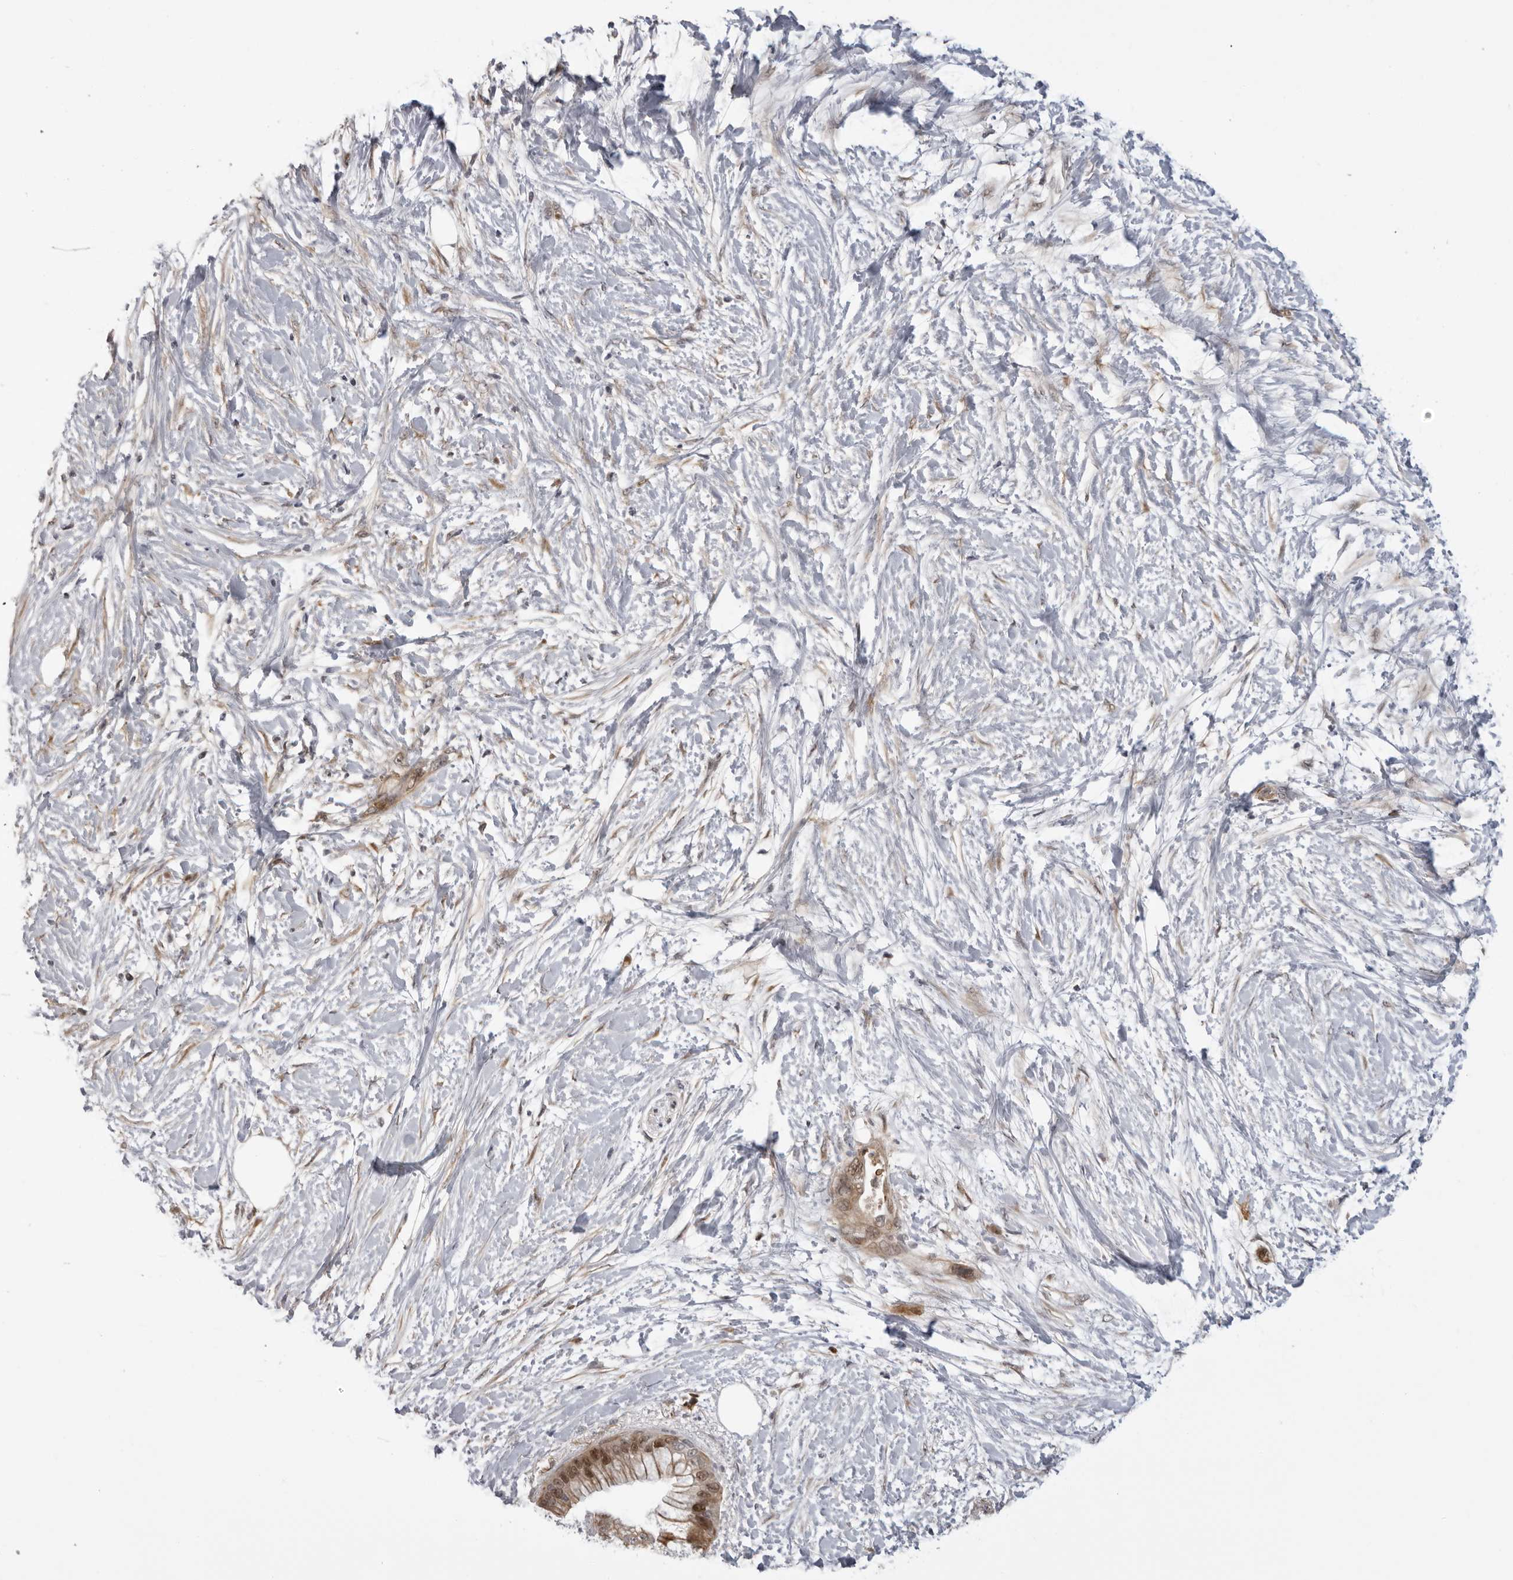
{"staining": {"intensity": "moderate", "quantity": ">75%", "location": "cytoplasmic/membranous,nuclear"}, "tissue": "pancreatic cancer", "cell_type": "Tumor cells", "image_type": "cancer", "snomed": [{"axis": "morphology", "description": "Adenocarcinoma, NOS"}, {"axis": "topography", "description": "Pancreas"}], "caption": "A brown stain shows moderate cytoplasmic/membranous and nuclear staining of a protein in pancreatic adenocarcinoma tumor cells. (DAB (3,3'-diaminobenzidine) = brown stain, brightfield microscopy at high magnification).", "gene": "ALPK2", "patient": {"sex": "male", "age": 53}}